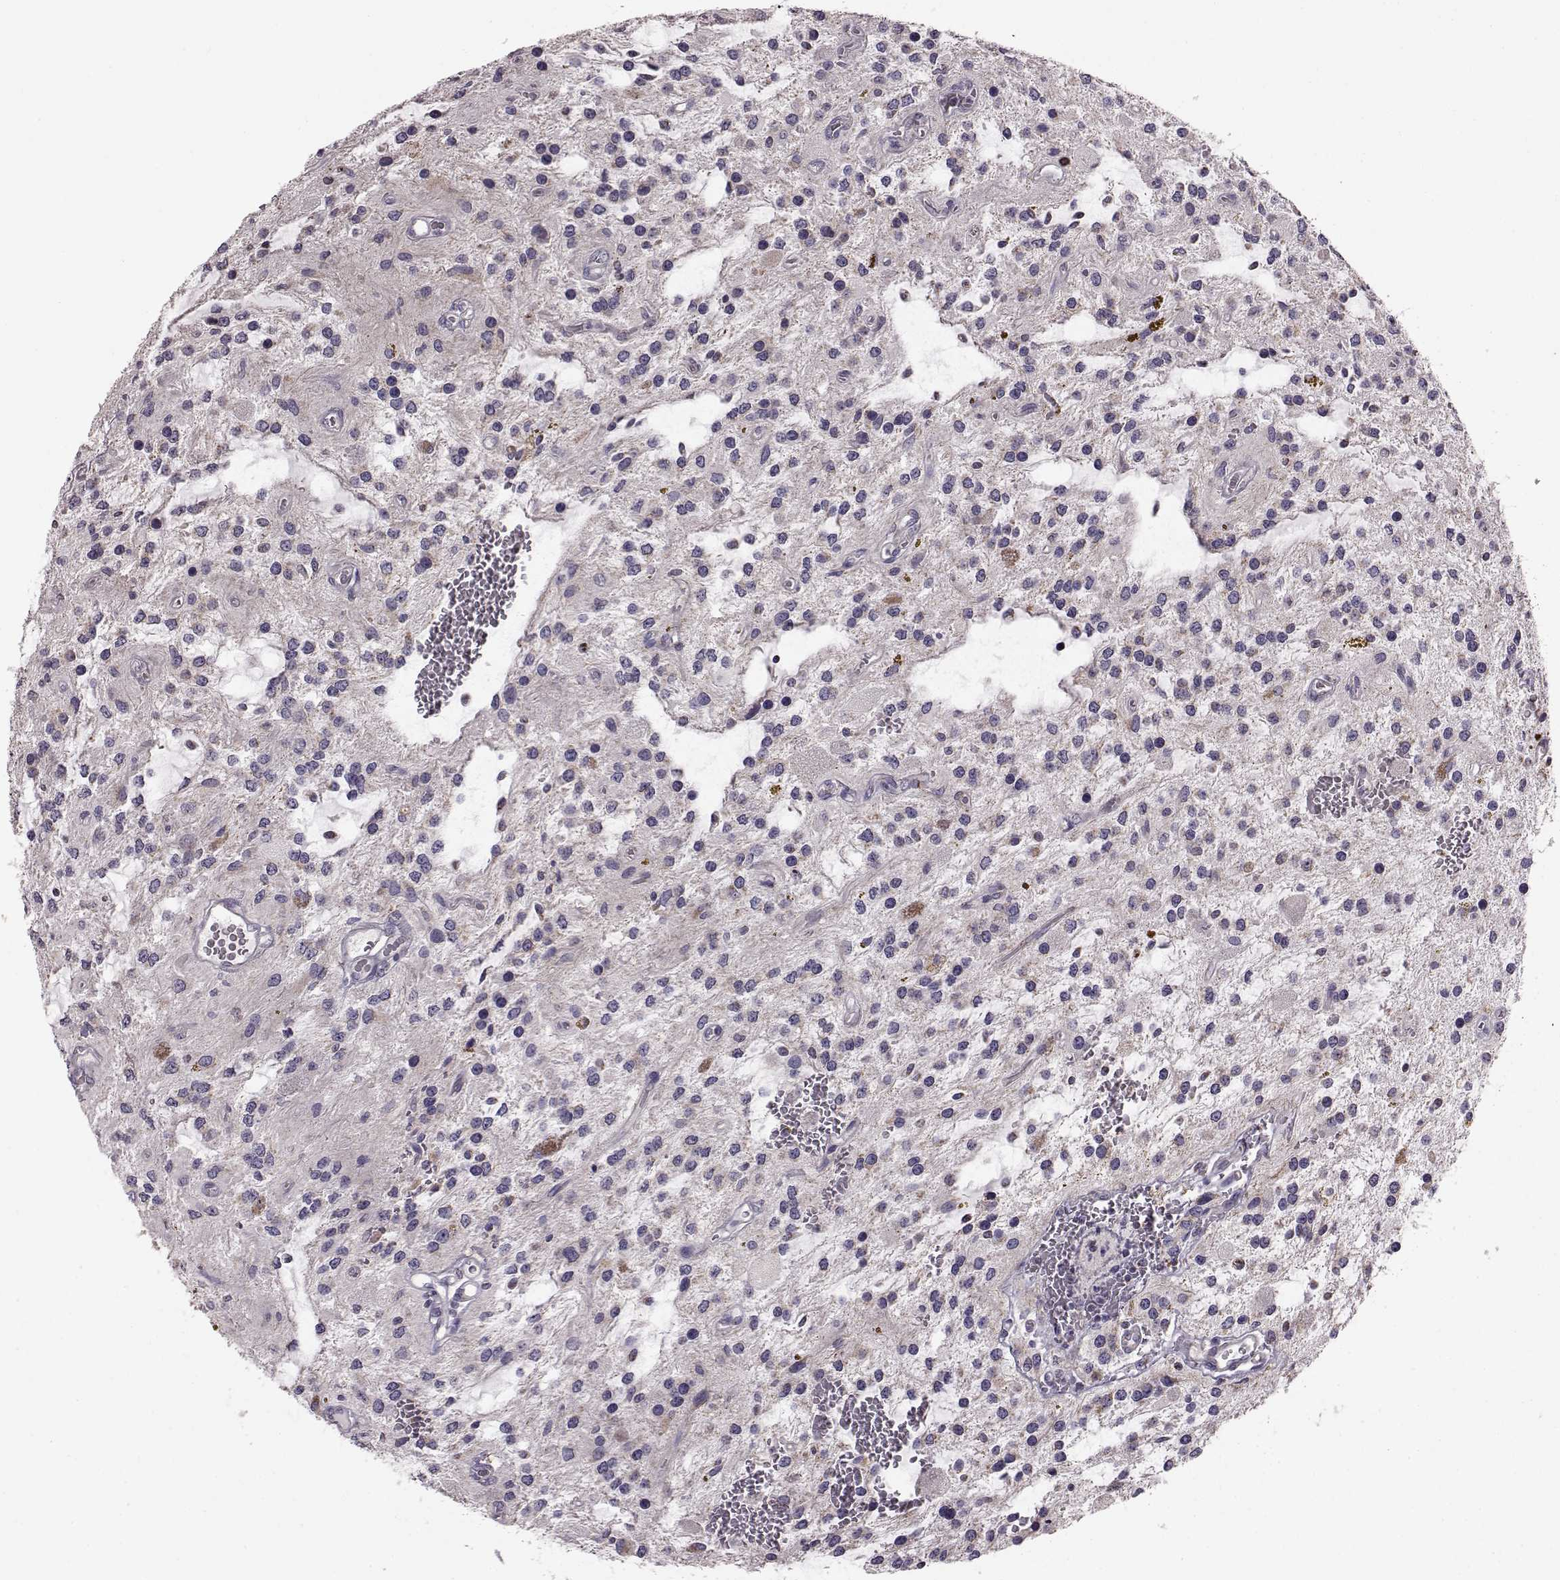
{"staining": {"intensity": "negative", "quantity": "none", "location": "none"}, "tissue": "glioma", "cell_type": "Tumor cells", "image_type": "cancer", "snomed": [{"axis": "morphology", "description": "Glioma, malignant, Low grade"}, {"axis": "topography", "description": "Cerebellum"}], "caption": "An IHC photomicrograph of glioma is shown. There is no staining in tumor cells of glioma.", "gene": "ATP5MF", "patient": {"sex": "female", "age": 14}}